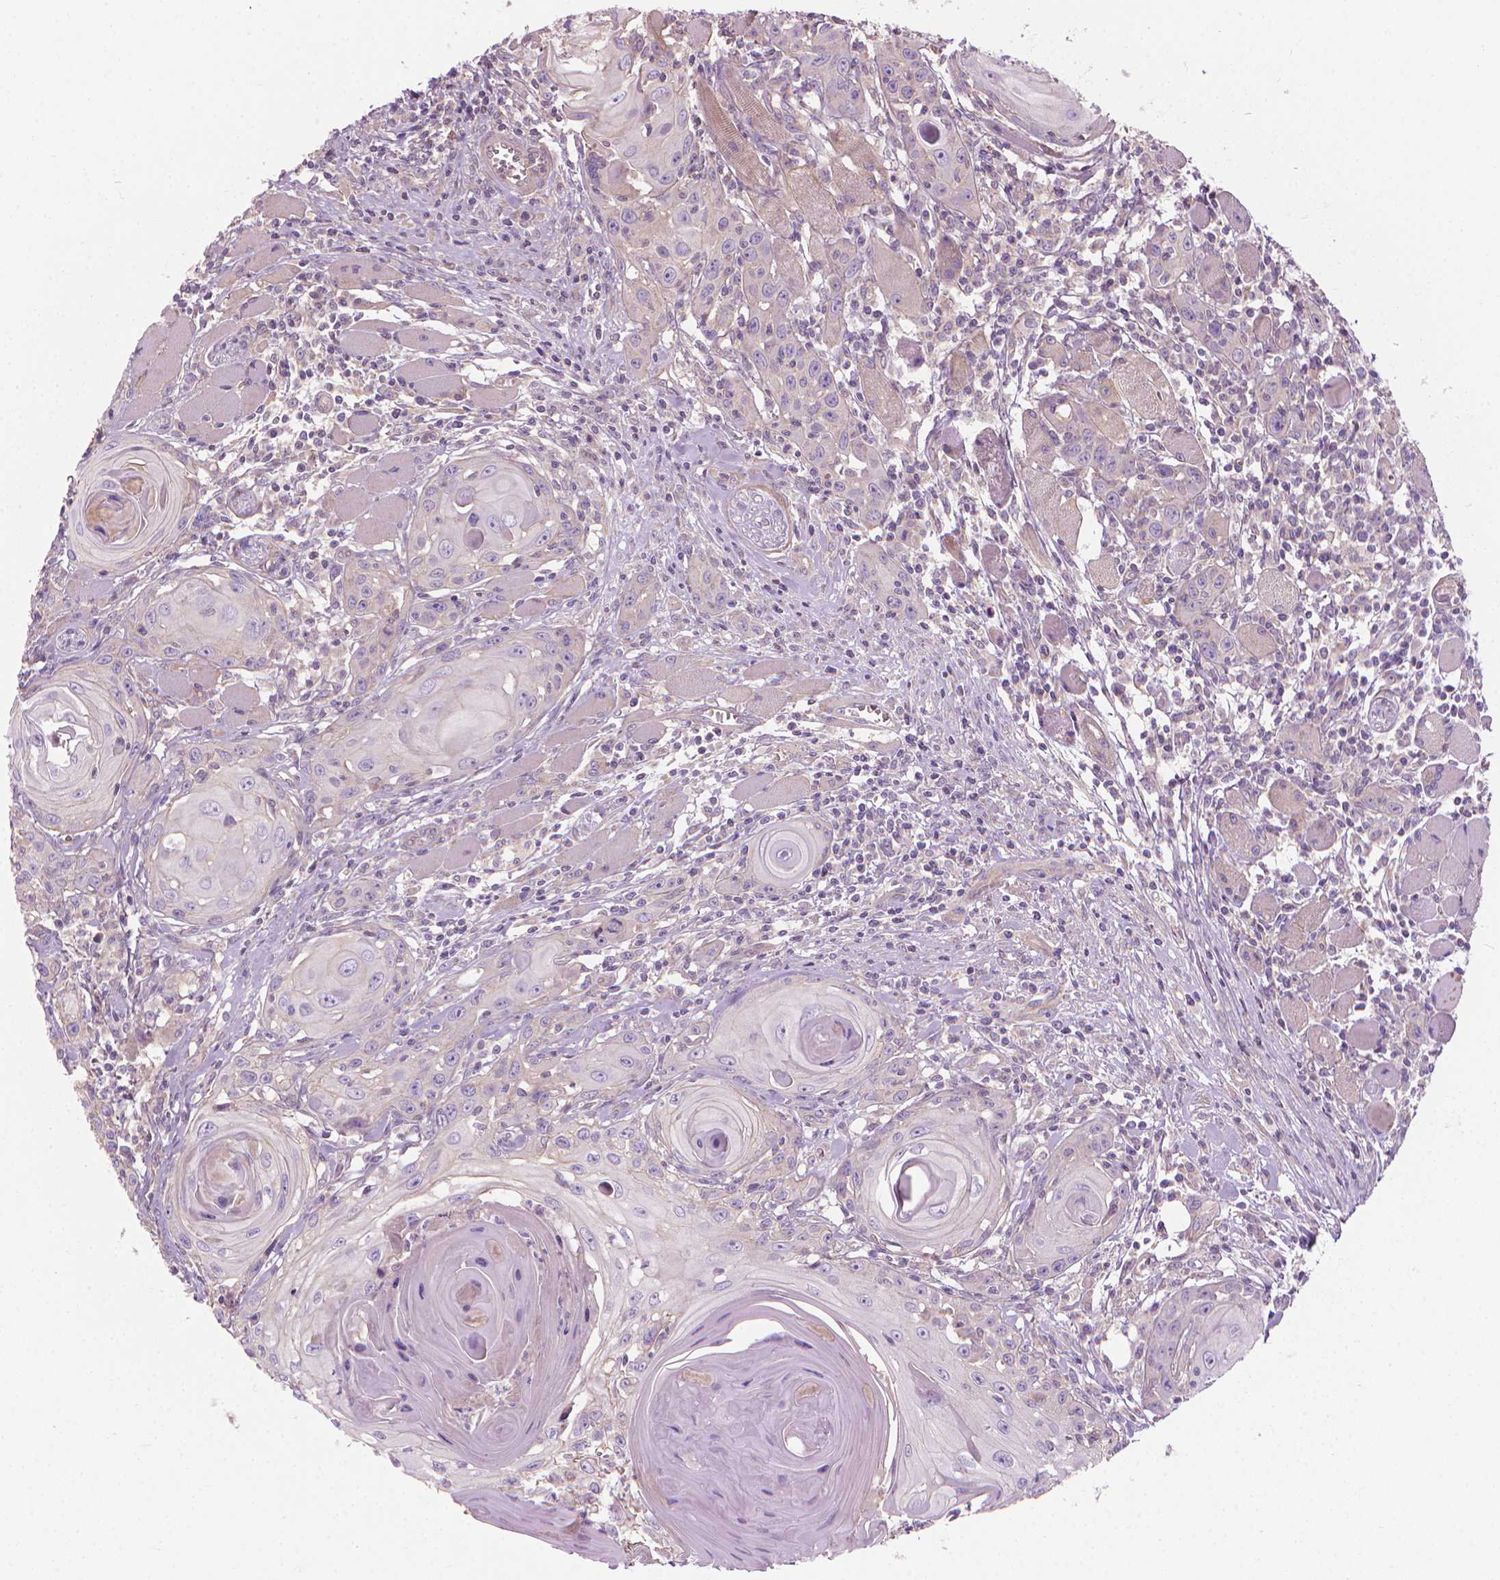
{"staining": {"intensity": "negative", "quantity": "none", "location": "none"}, "tissue": "head and neck cancer", "cell_type": "Tumor cells", "image_type": "cancer", "snomed": [{"axis": "morphology", "description": "Squamous cell carcinoma, NOS"}, {"axis": "topography", "description": "Head-Neck"}], "caption": "This photomicrograph is of head and neck squamous cell carcinoma stained with IHC to label a protein in brown with the nuclei are counter-stained blue. There is no staining in tumor cells. (Stains: DAB immunohistochemistry (IHC) with hematoxylin counter stain, Microscopy: brightfield microscopy at high magnification).", "gene": "RIIAD1", "patient": {"sex": "female", "age": 80}}